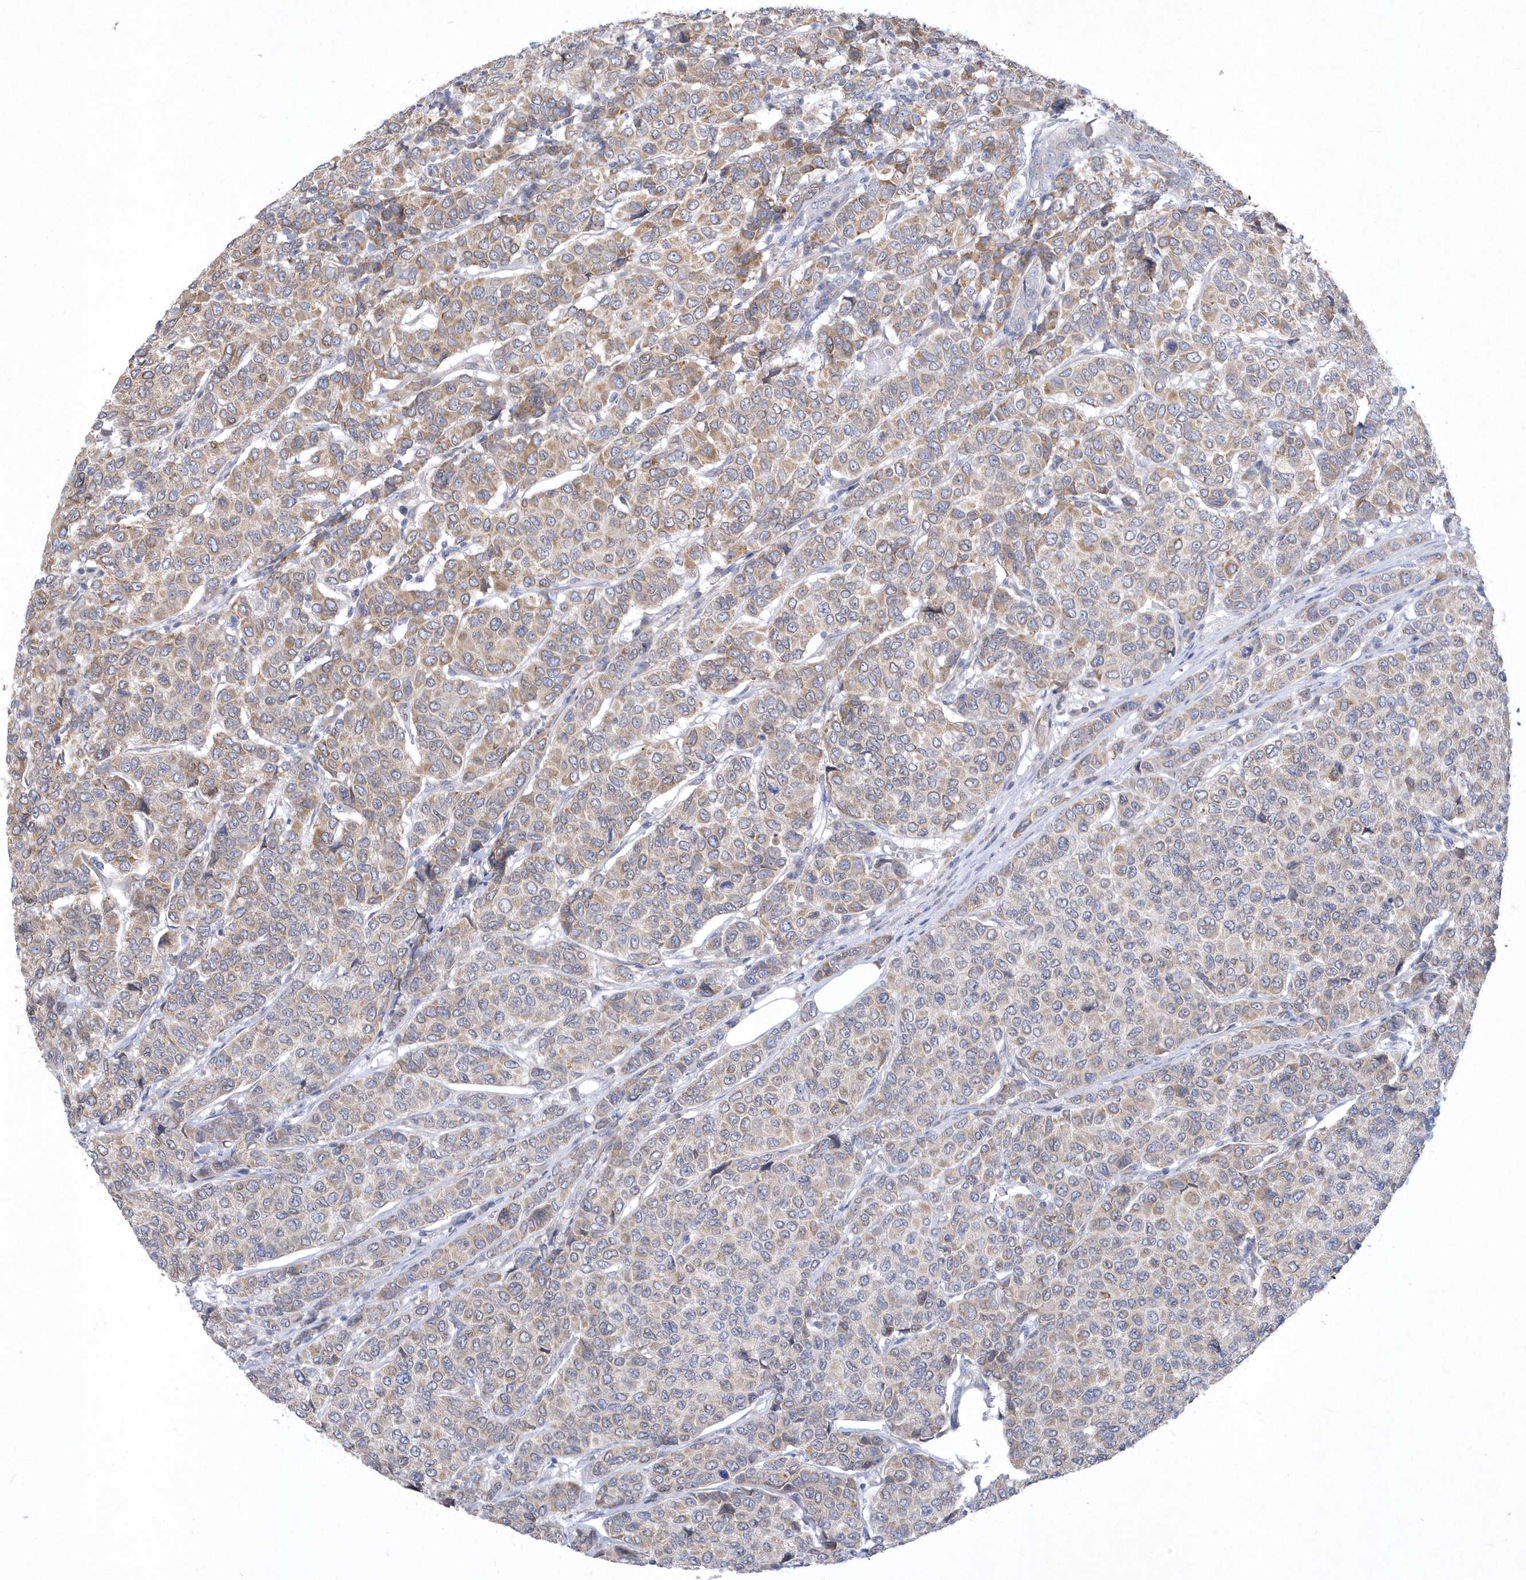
{"staining": {"intensity": "weak", "quantity": ">75%", "location": "cytoplasmic/membranous"}, "tissue": "breast cancer", "cell_type": "Tumor cells", "image_type": "cancer", "snomed": [{"axis": "morphology", "description": "Duct carcinoma"}, {"axis": "topography", "description": "Breast"}], "caption": "The immunohistochemical stain highlights weak cytoplasmic/membranous expression in tumor cells of breast cancer (intraductal carcinoma) tissue. (Stains: DAB (3,3'-diaminobenzidine) in brown, nuclei in blue, Microscopy: brightfield microscopy at high magnification).", "gene": "DGAT1", "patient": {"sex": "female", "age": 55}}